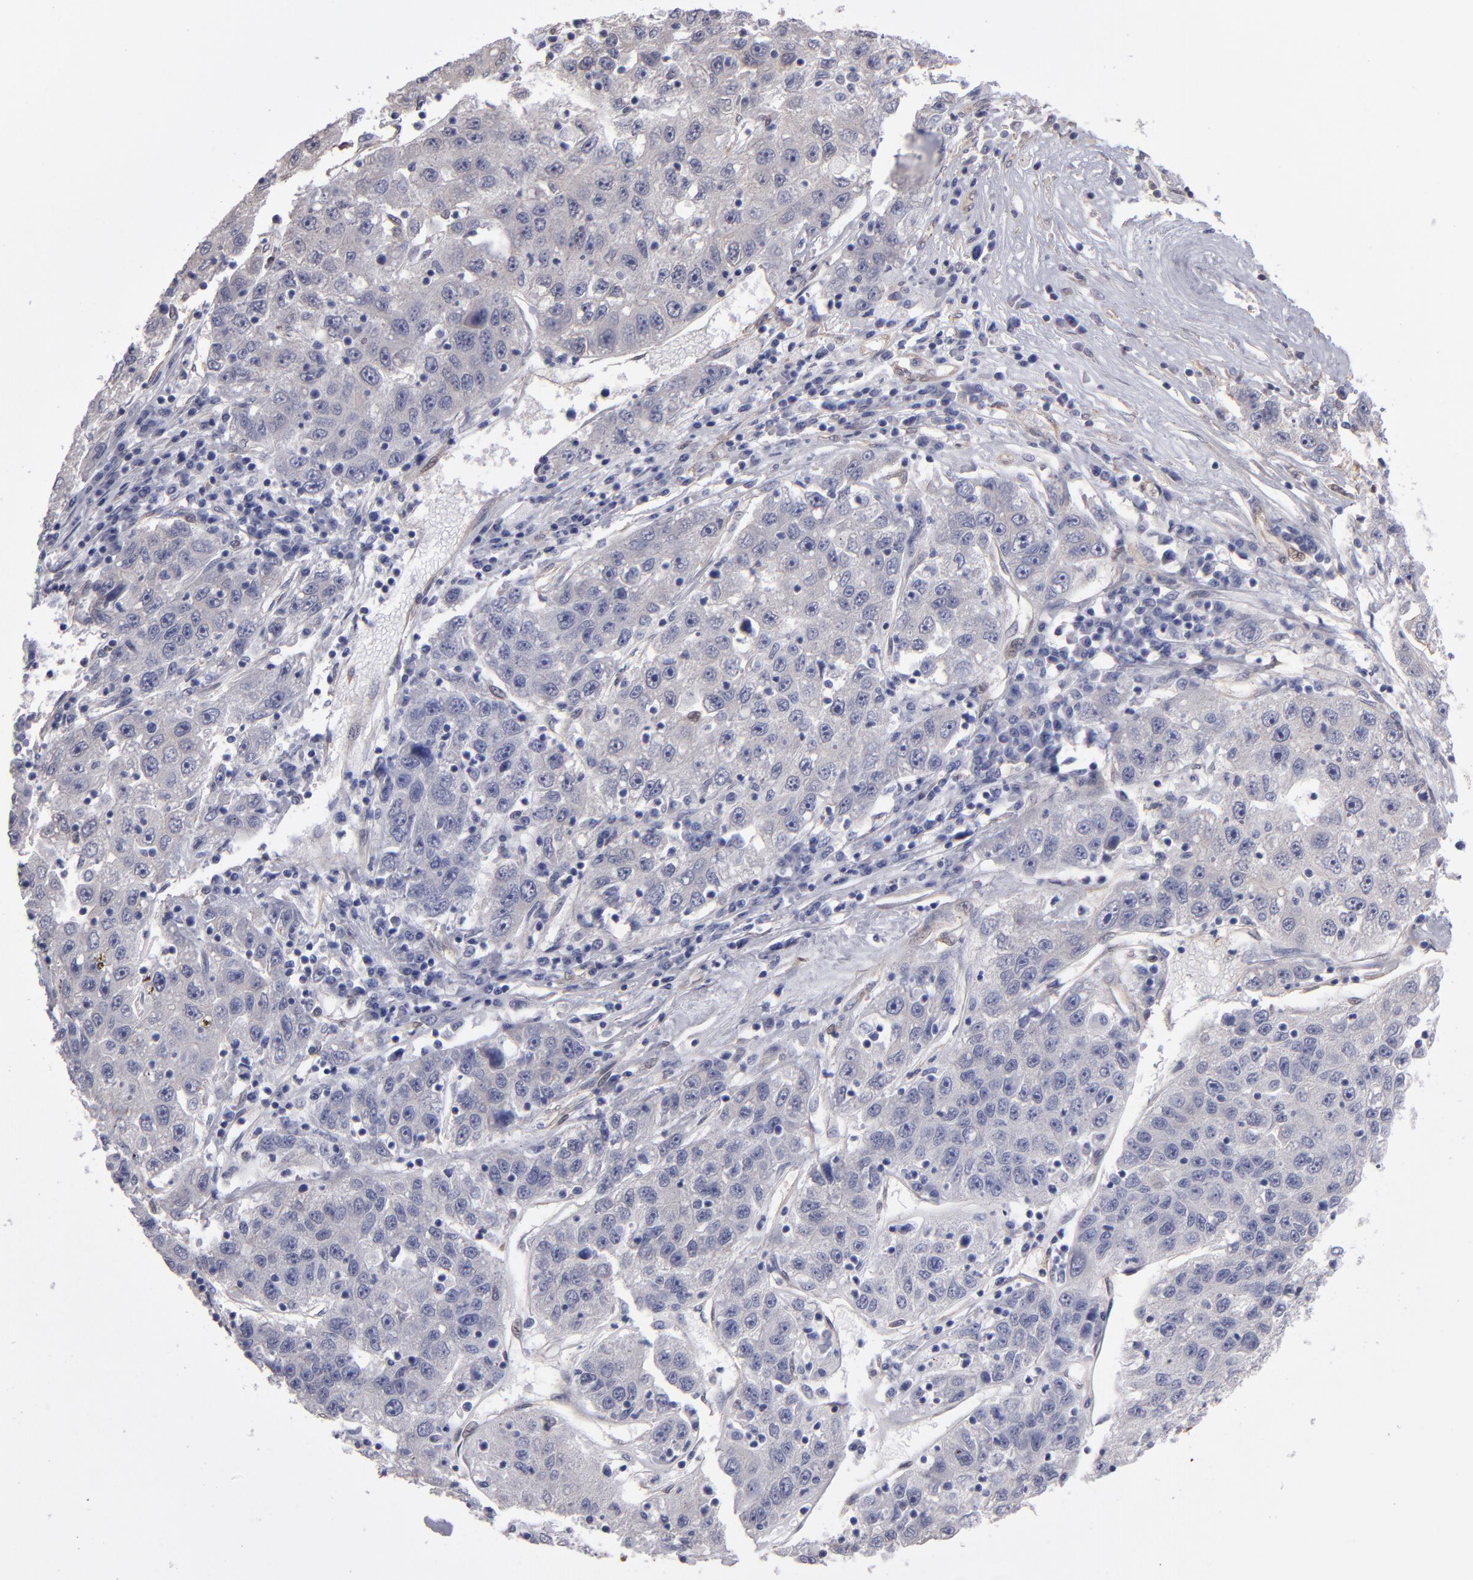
{"staining": {"intensity": "weak", "quantity": ">75%", "location": "cytoplasmic/membranous"}, "tissue": "liver cancer", "cell_type": "Tumor cells", "image_type": "cancer", "snomed": [{"axis": "morphology", "description": "Carcinoma, Hepatocellular, NOS"}, {"axis": "topography", "description": "Liver"}], "caption": "Liver cancer (hepatocellular carcinoma) was stained to show a protein in brown. There is low levels of weak cytoplasmic/membranous expression in approximately >75% of tumor cells.", "gene": "NDRG2", "patient": {"sex": "male", "age": 49}}